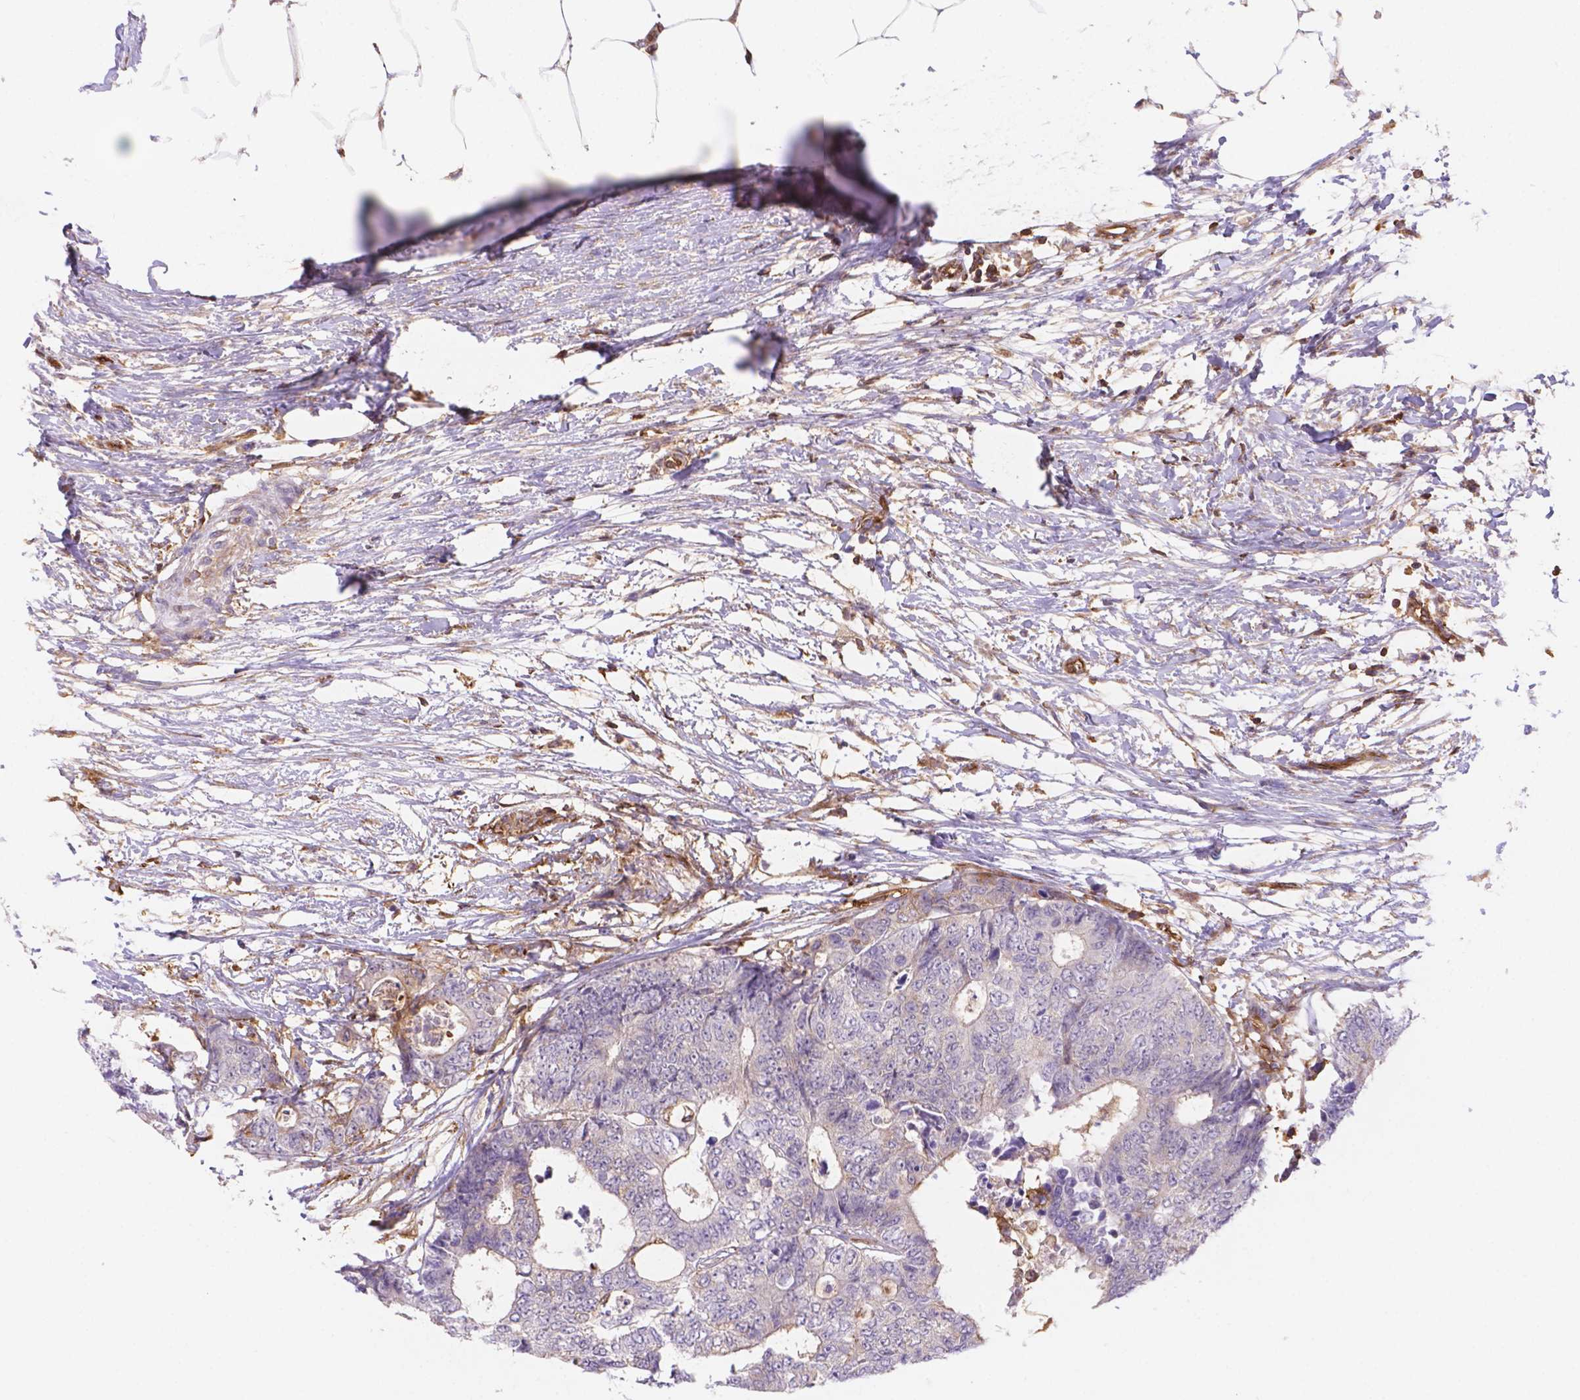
{"staining": {"intensity": "negative", "quantity": "none", "location": "none"}, "tissue": "colorectal cancer", "cell_type": "Tumor cells", "image_type": "cancer", "snomed": [{"axis": "morphology", "description": "Adenocarcinoma, NOS"}, {"axis": "topography", "description": "Colon"}], "caption": "Immunohistochemistry of colorectal cancer demonstrates no expression in tumor cells.", "gene": "DMWD", "patient": {"sex": "female", "age": 48}}